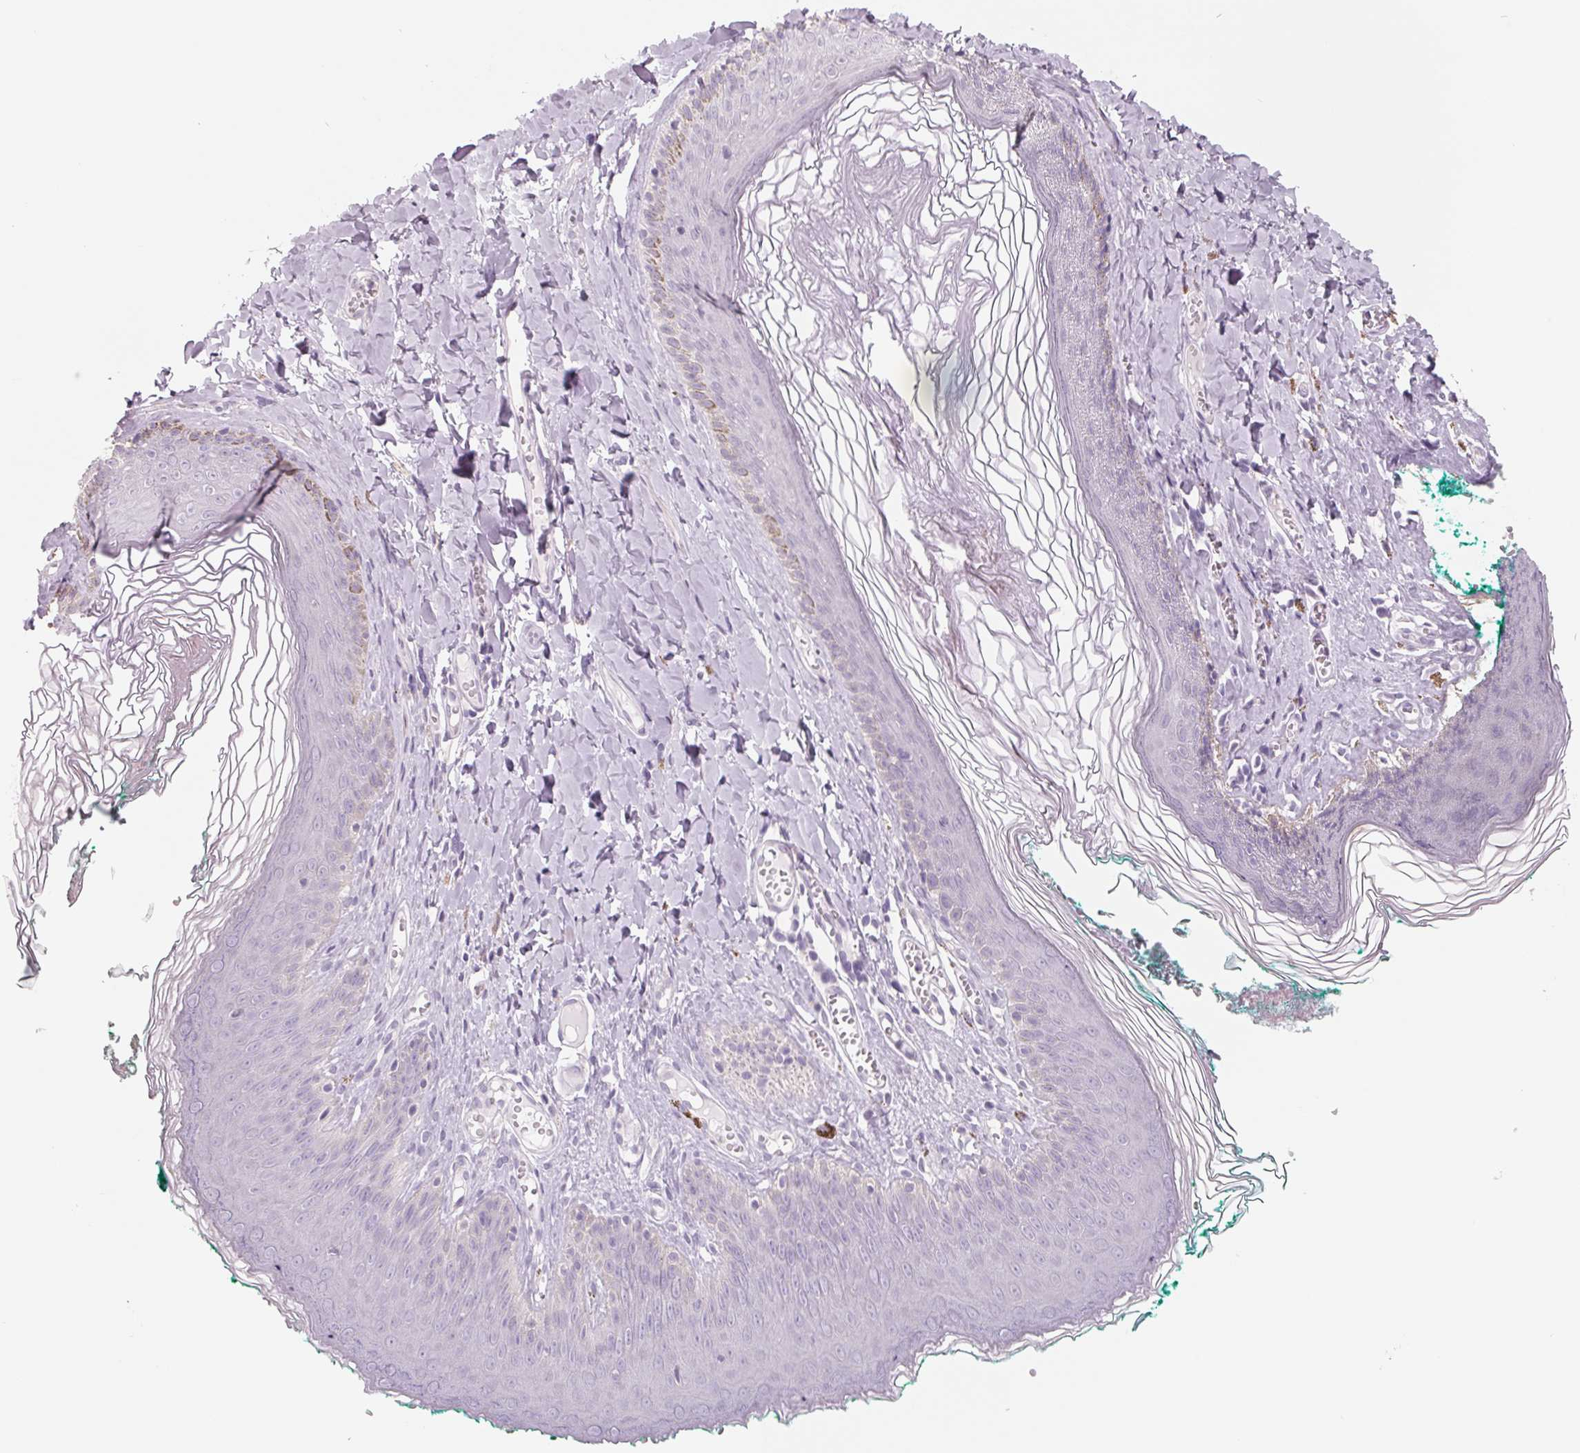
{"staining": {"intensity": "negative", "quantity": "none", "location": "none"}, "tissue": "skin", "cell_type": "Epidermal cells", "image_type": "normal", "snomed": [{"axis": "morphology", "description": "Normal tissue, NOS"}, {"axis": "topography", "description": "Vulva"}, {"axis": "topography", "description": "Peripheral nerve tissue"}], "caption": "The image reveals no significant staining in epidermal cells of skin.", "gene": "FTCD", "patient": {"sex": "female", "age": 66}}